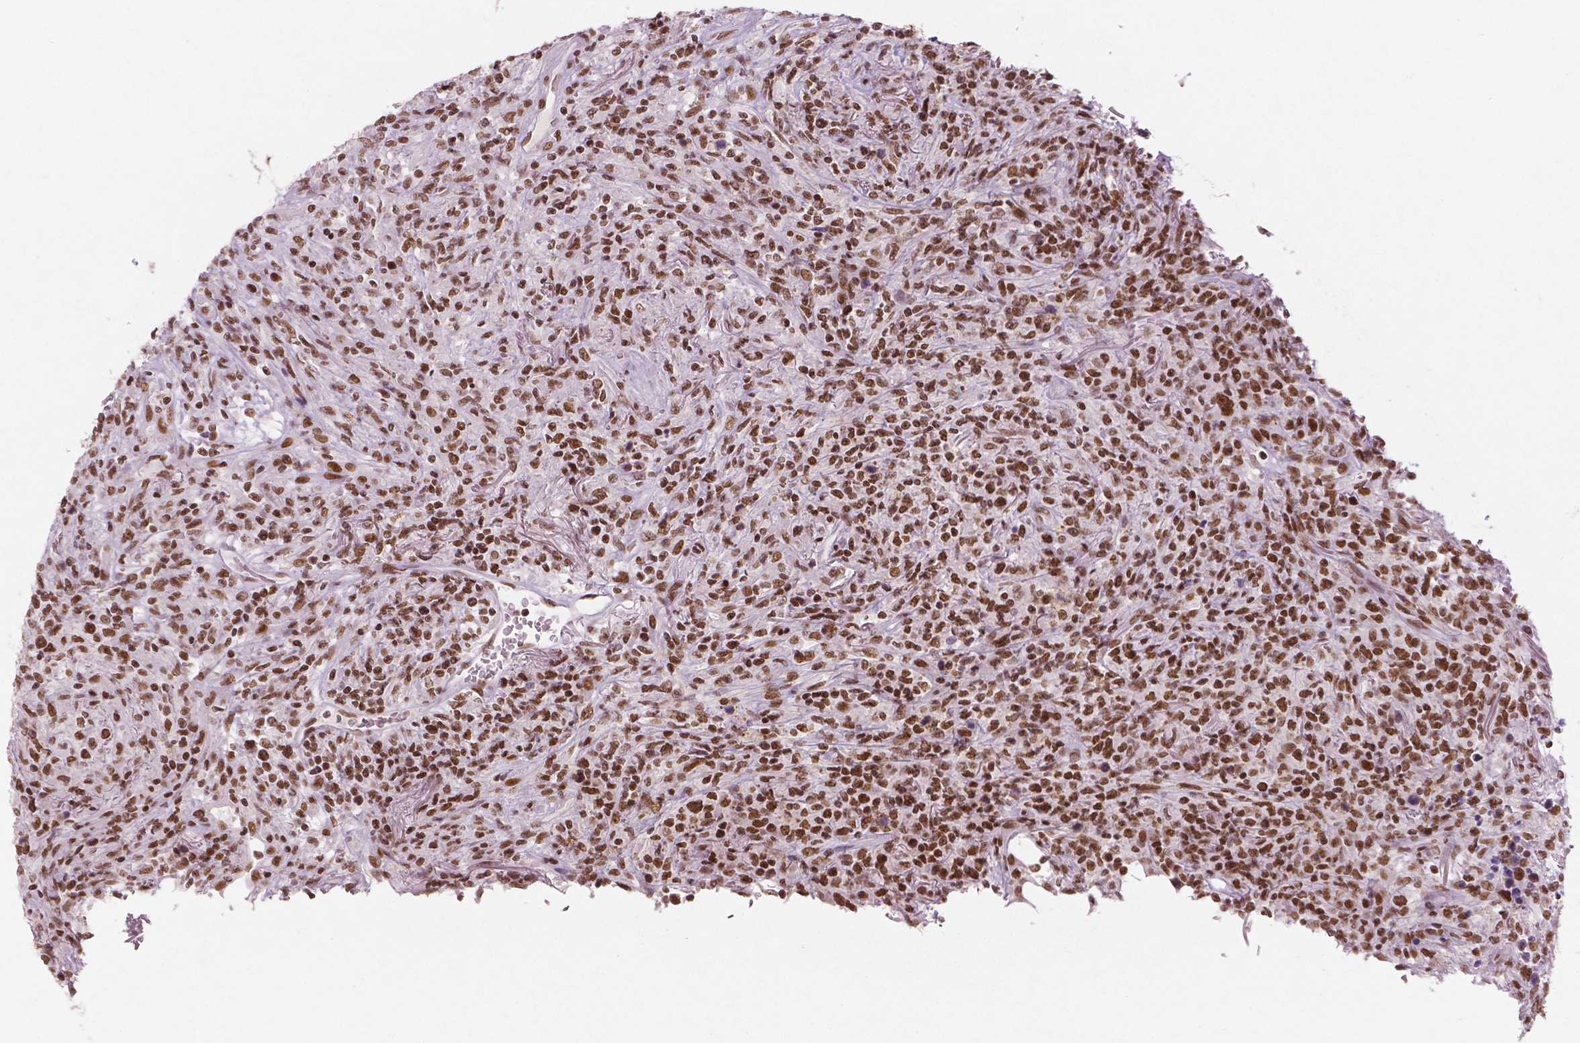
{"staining": {"intensity": "moderate", "quantity": ">75%", "location": "nuclear"}, "tissue": "lymphoma", "cell_type": "Tumor cells", "image_type": "cancer", "snomed": [{"axis": "morphology", "description": "Malignant lymphoma, non-Hodgkin's type, High grade"}, {"axis": "topography", "description": "Lung"}], "caption": "Human lymphoma stained for a protein (brown) shows moderate nuclear positive expression in approximately >75% of tumor cells.", "gene": "BRD4", "patient": {"sex": "male", "age": 79}}